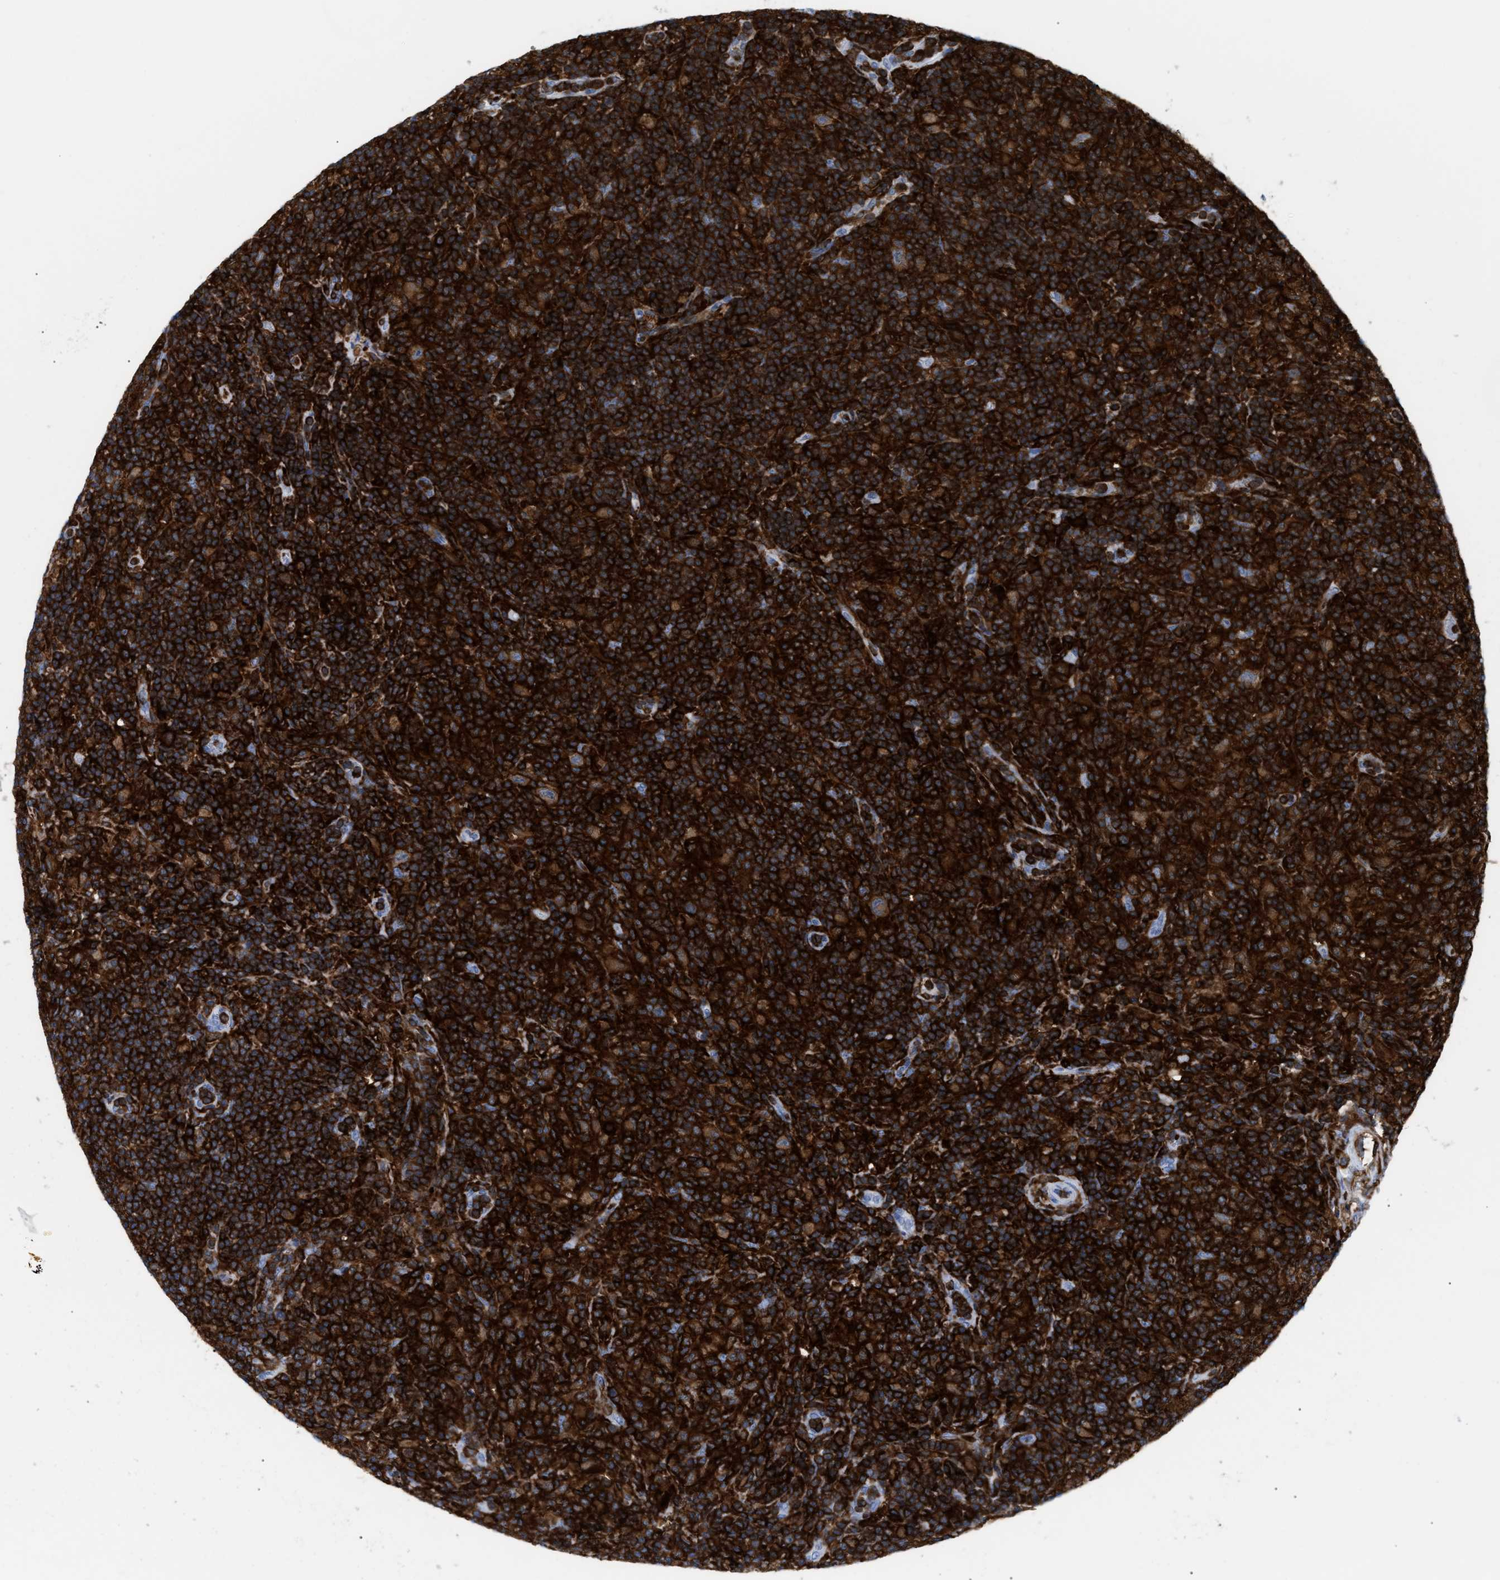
{"staining": {"intensity": "strong", "quantity": ">75%", "location": "cytoplasmic/membranous"}, "tissue": "lymphoma", "cell_type": "Tumor cells", "image_type": "cancer", "snomed": [{"axis": "morphology", "description": "Hodgkin's disease, NOS"}, {"axis": "topography", "description": "Lymph node"}], "caption": "A brown stain labels strong cytoplasmic/membranous staining of a protein in Hodgkin's disease tumor cells. The staining is performed using DAB (3,3'-diaminobenzidine) brown chromogen to label protein expression. The nuclei are counter-stained blue using hematoxylin.", "gene": "LCP1", "patient": {"sex": "male", "age": 70}}